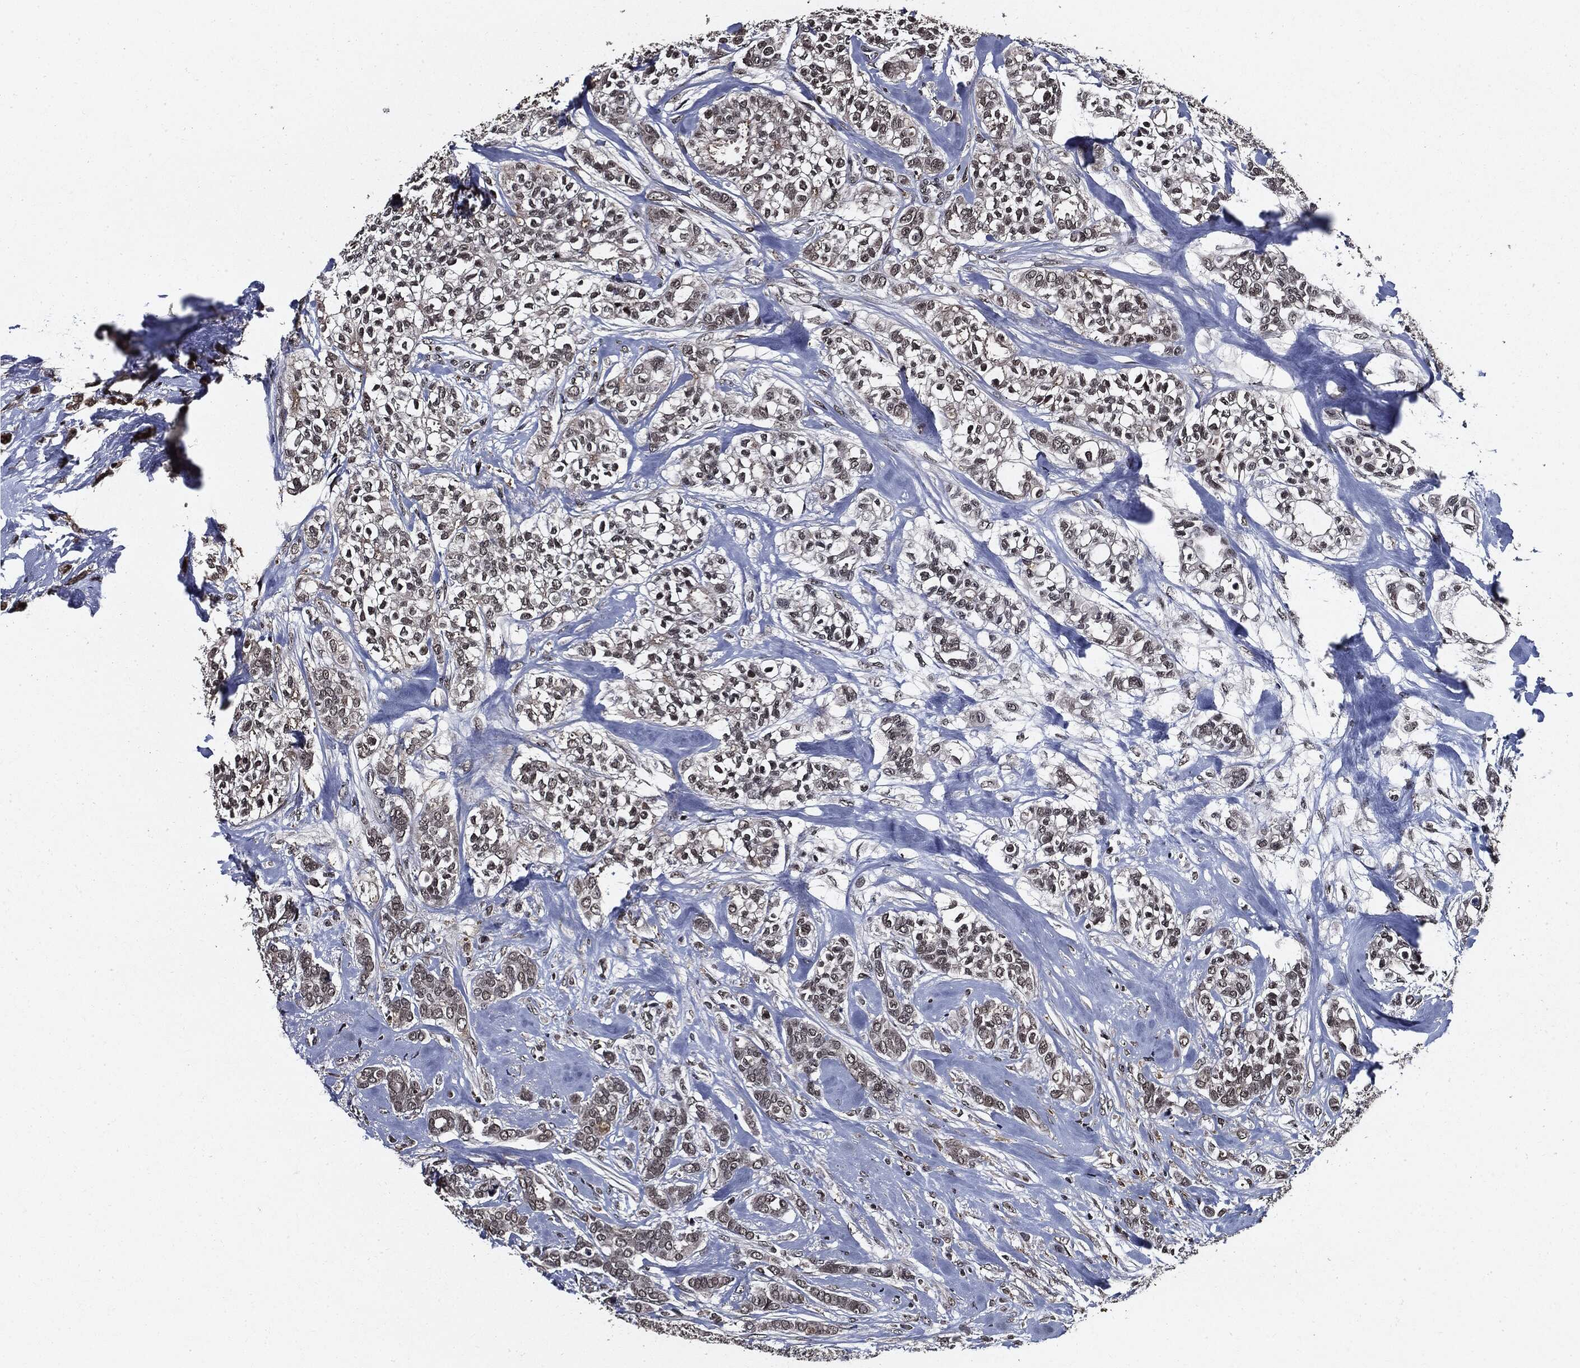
{"staining": {"intensity": "weak", "quantity": "25%-75%", "location": "nuclear"}, "tissue": "breast cancer", "cell_type": "Tumor cells", "image_type": "cancer", "snomed": [{"axis": "morphology", "description": "Duct carcinoma"}, {"axis": "topography", "description": "Breast"}], "caption": "Breast intraductal carcinoma stained with IHC displays weak nuclear expression in about 25%-75% of tumor cells.", "gene": "SUGT1", "patient": {"sex": "female", "age": 71}}